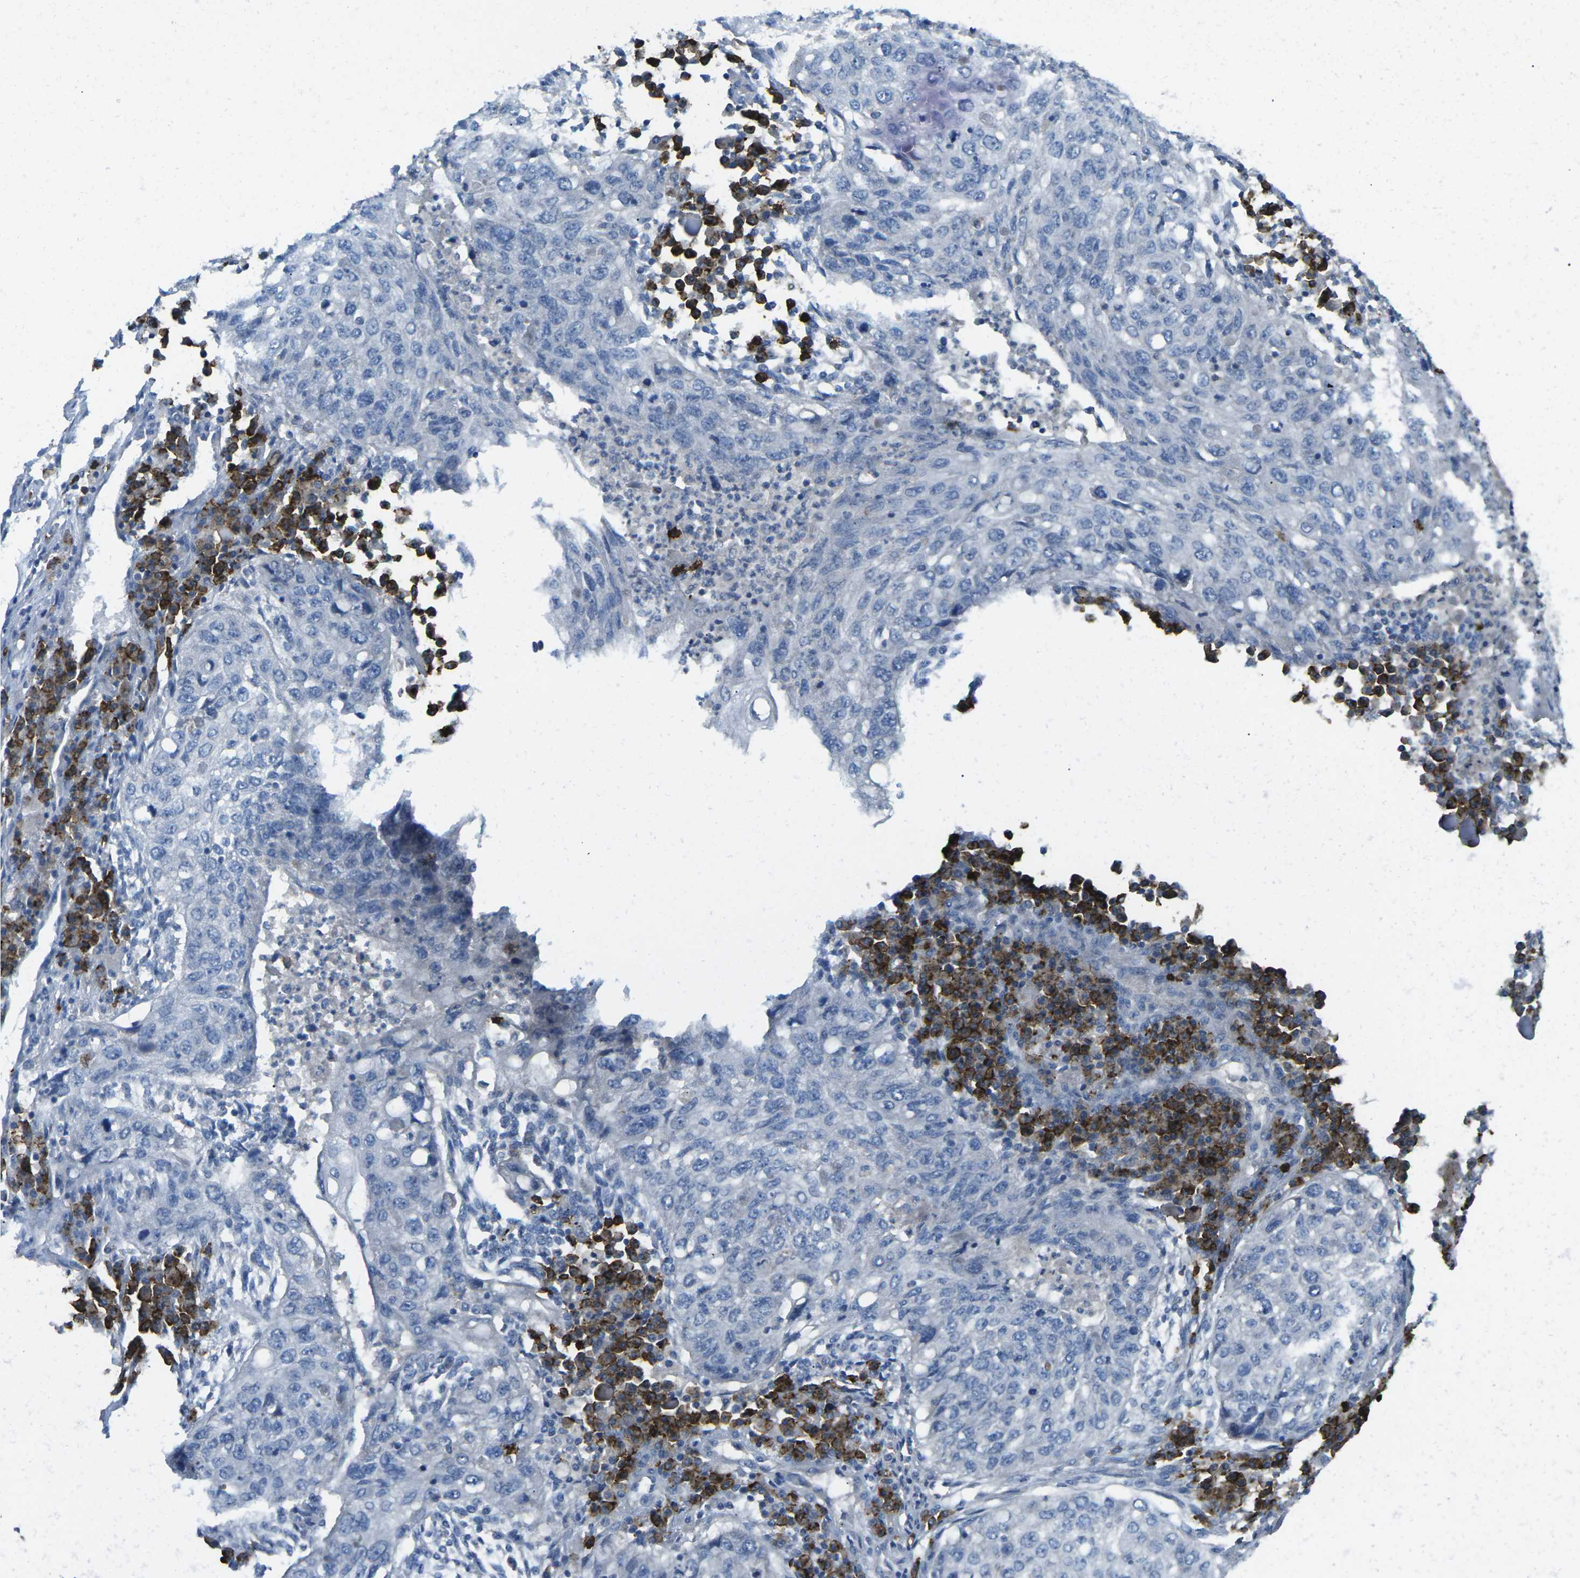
{"staining": {"intensity": "negative", "quantity": "none", "location": "none"}, "tissue": "lung cancer", "cell_type": "Tumor cells", "image_type": "cancer", "snomed": [{"axis": "morphology", "description": "Squamous cell carcinoma, NOS"}, {"axis": "topography", "description": "Lung"}], "caption": "Photomicrograph shows no significant protein expression in tumor cells of squamous cell carcinoma (lung).", "gene": "CD19", "patient": {"sex": "female", "age": 63}}